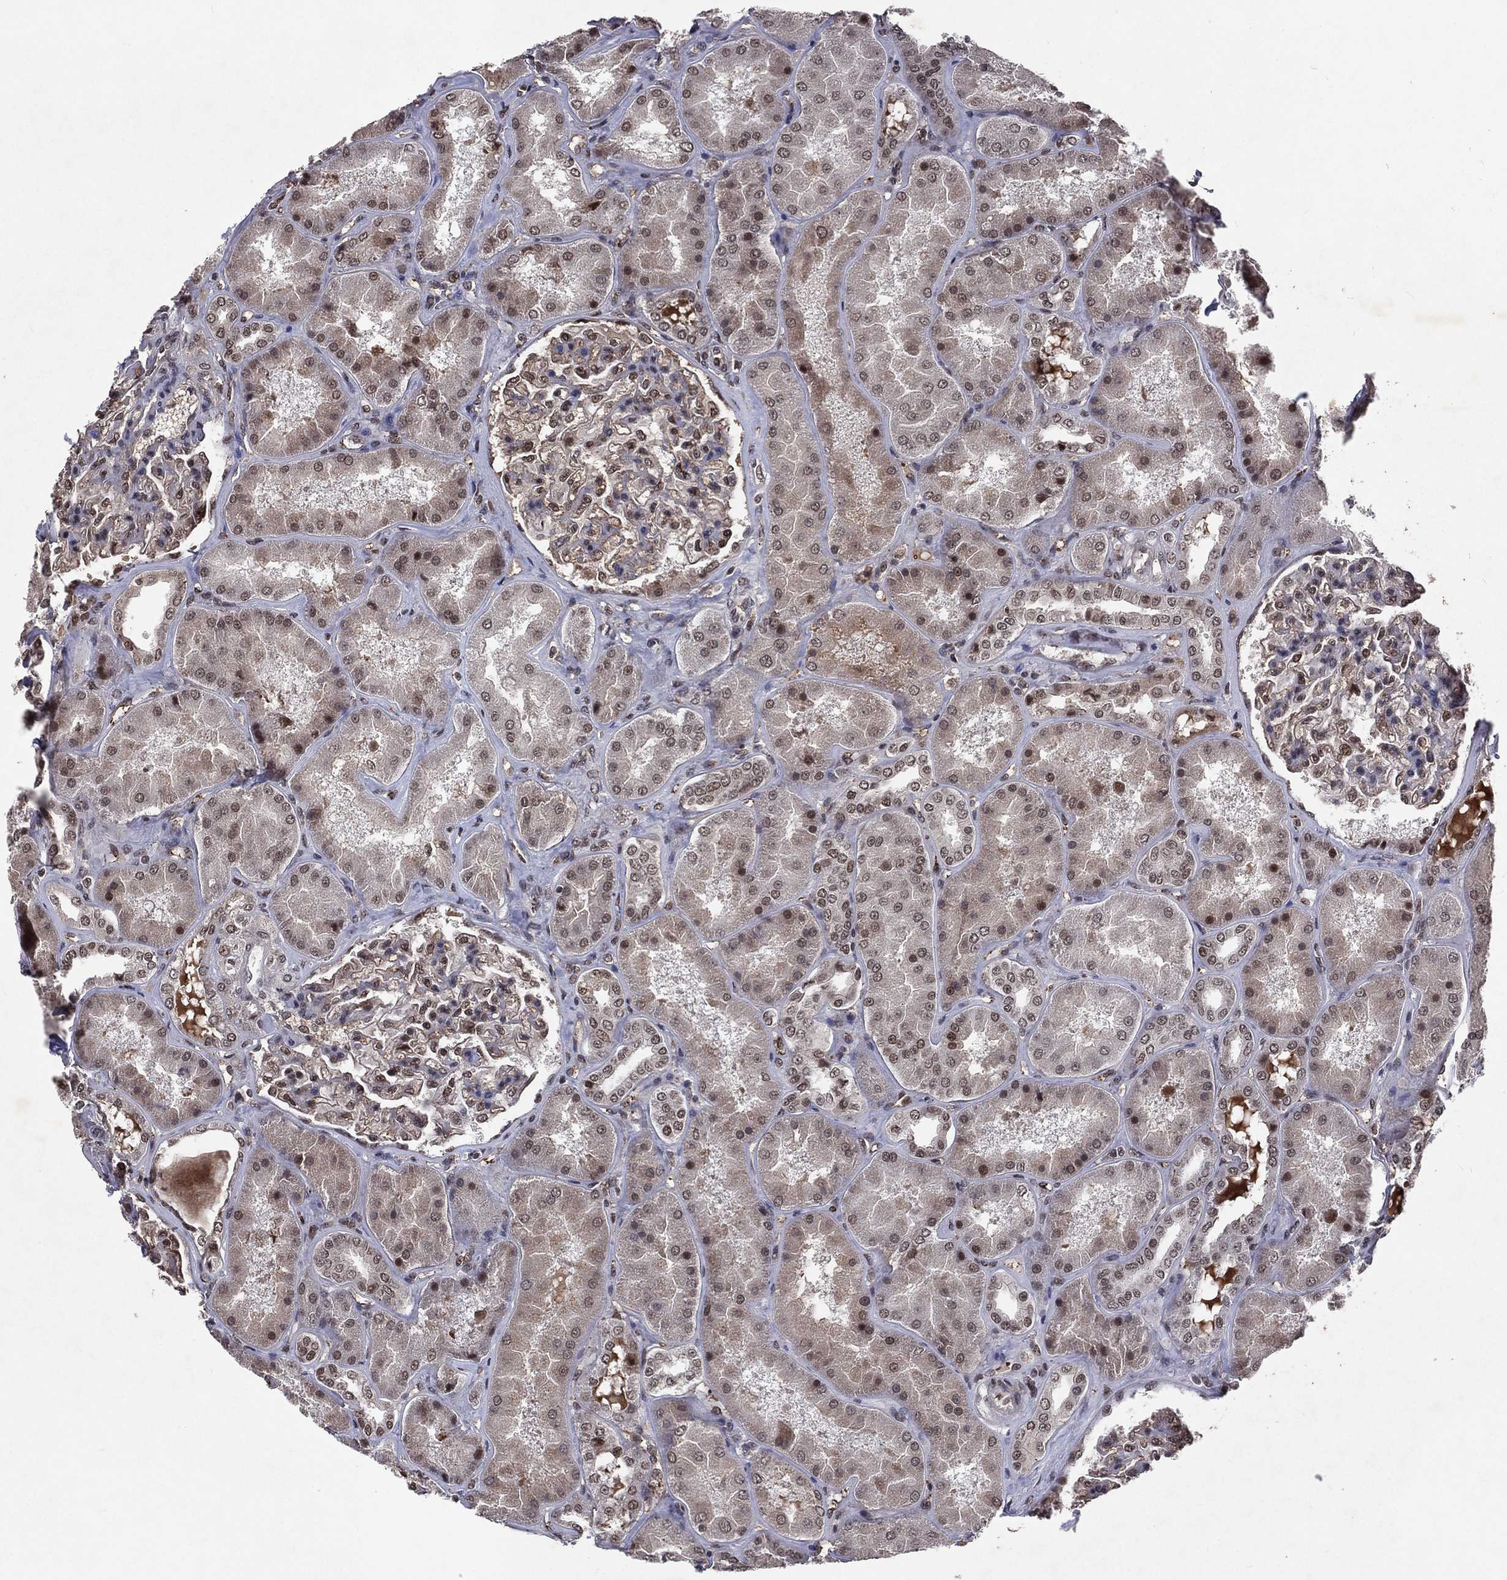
{"staining": {"intensity": "strong", "quantity": "25%-75%", "location": "nuclear"}, "tissue": "kidney", "cell_type": "Cells in glomeruli", "image_type": "normal", "snomed": [{"axis": "morphology", "description": "Normal tissue, NOS"}, {"axis": "topography", "description": "Kidney"}], "caption": "Benign kidney shows strong nuclear expression in approximately 25%-75% of cells in glomeruli, visualized by immunohistochemistry. The protein of interest is stained brown, and the nuclei are stained in blue (DAB IHC with brightfield microscopy, high magnification).", "gene": "DMAP1", "patient": {"sex": "female", "age": 56}}